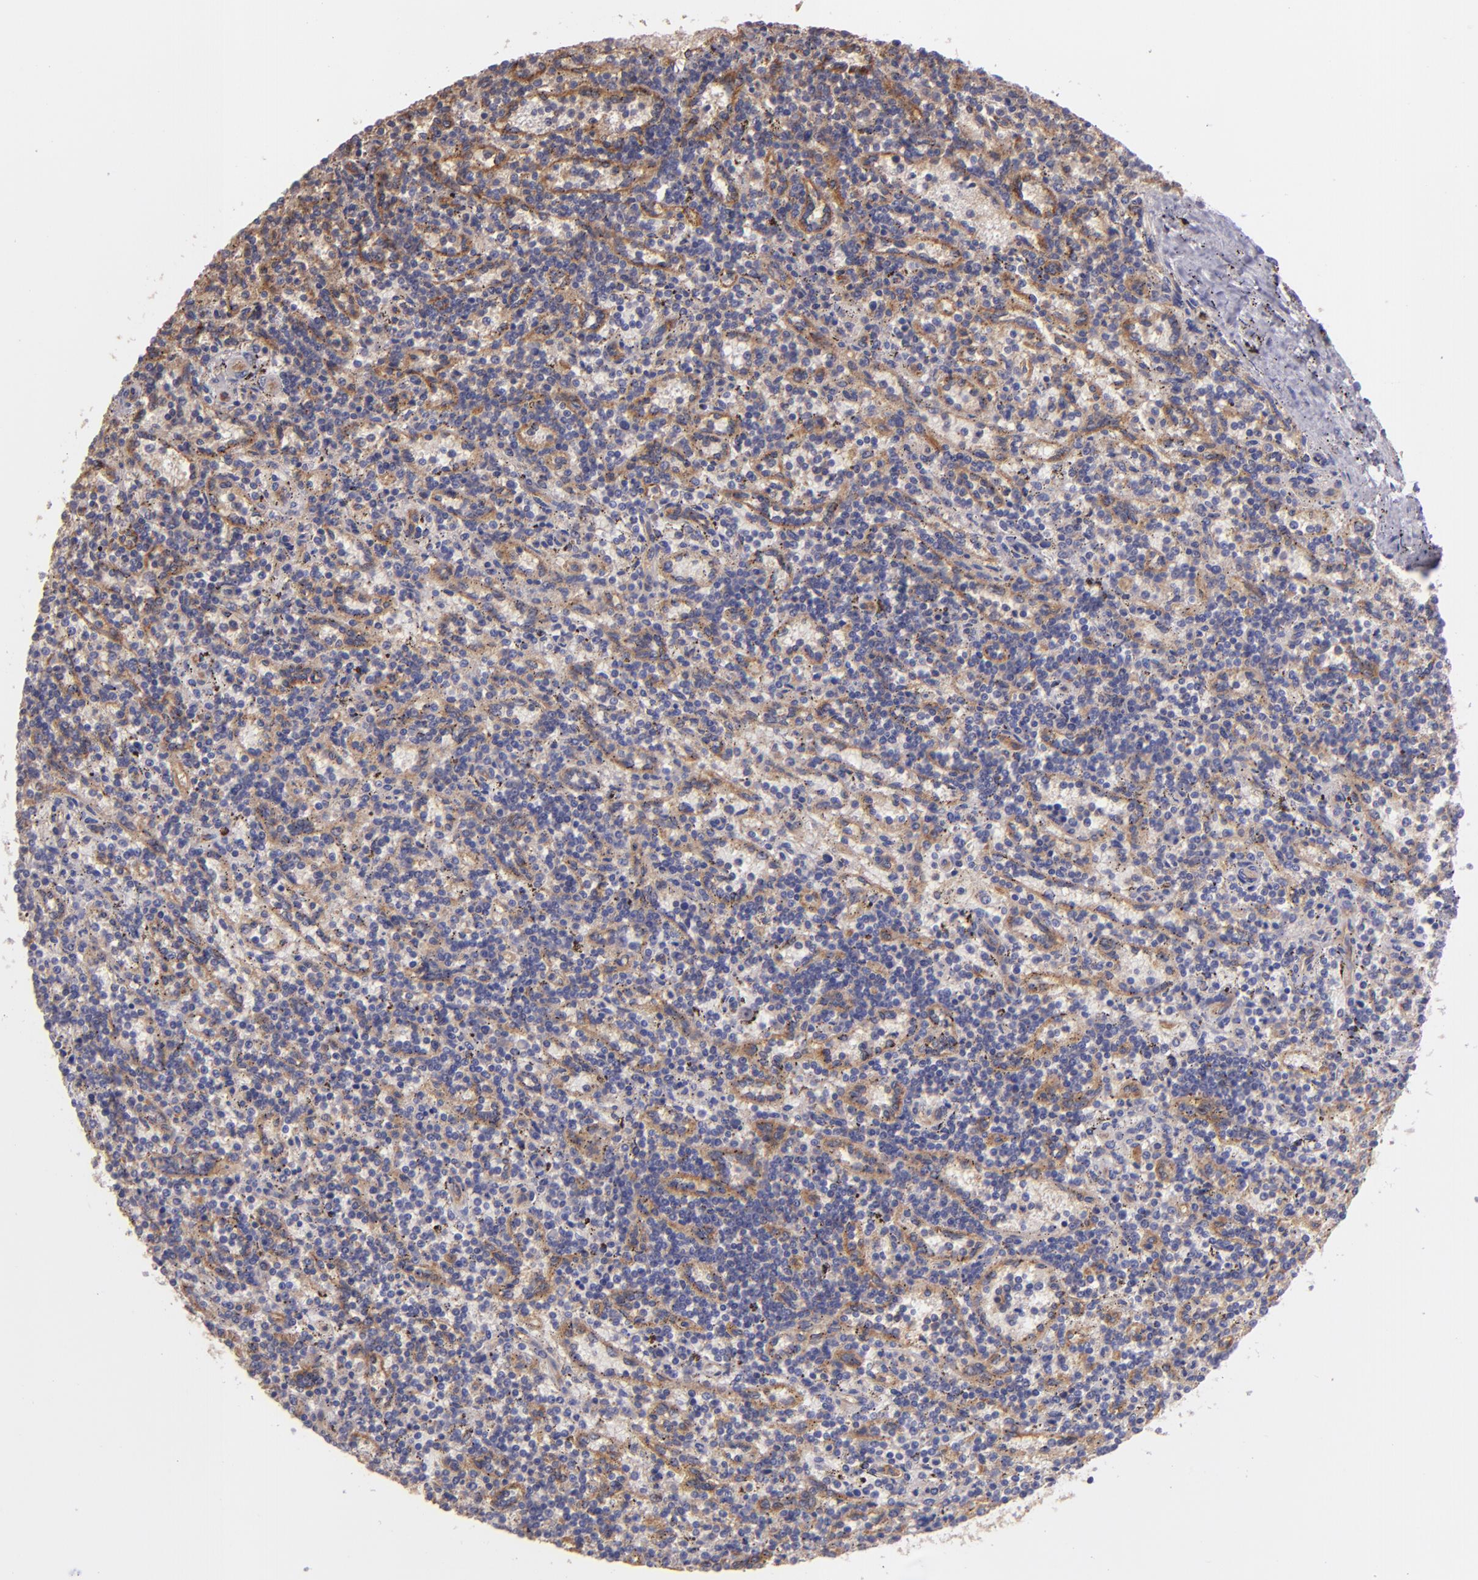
{"staining": {"intensity": "moderate", "quantity": ">75%", "location": "cytoplasmic/membranous"}, "tissue": "lymphoma", "cell_type": "Tumor cells", "image_type": "cancer", "snomed": [{"axis": "morphology", "description": "Malignant lymphoma, non-Hodgkin's type, Low grade"}, {"axis": "topography", "description": "Spleen"}], "caption": "This is an image of immunohistochemistry (IHC) staining of low-grade malignant lymphoma, non-Hodgkin's type, which shows moderate staining in the cytoplasmic/membranous of tumor cells.", "gene": "ECE1", "patient": {"sex": "male", "age": 73}}